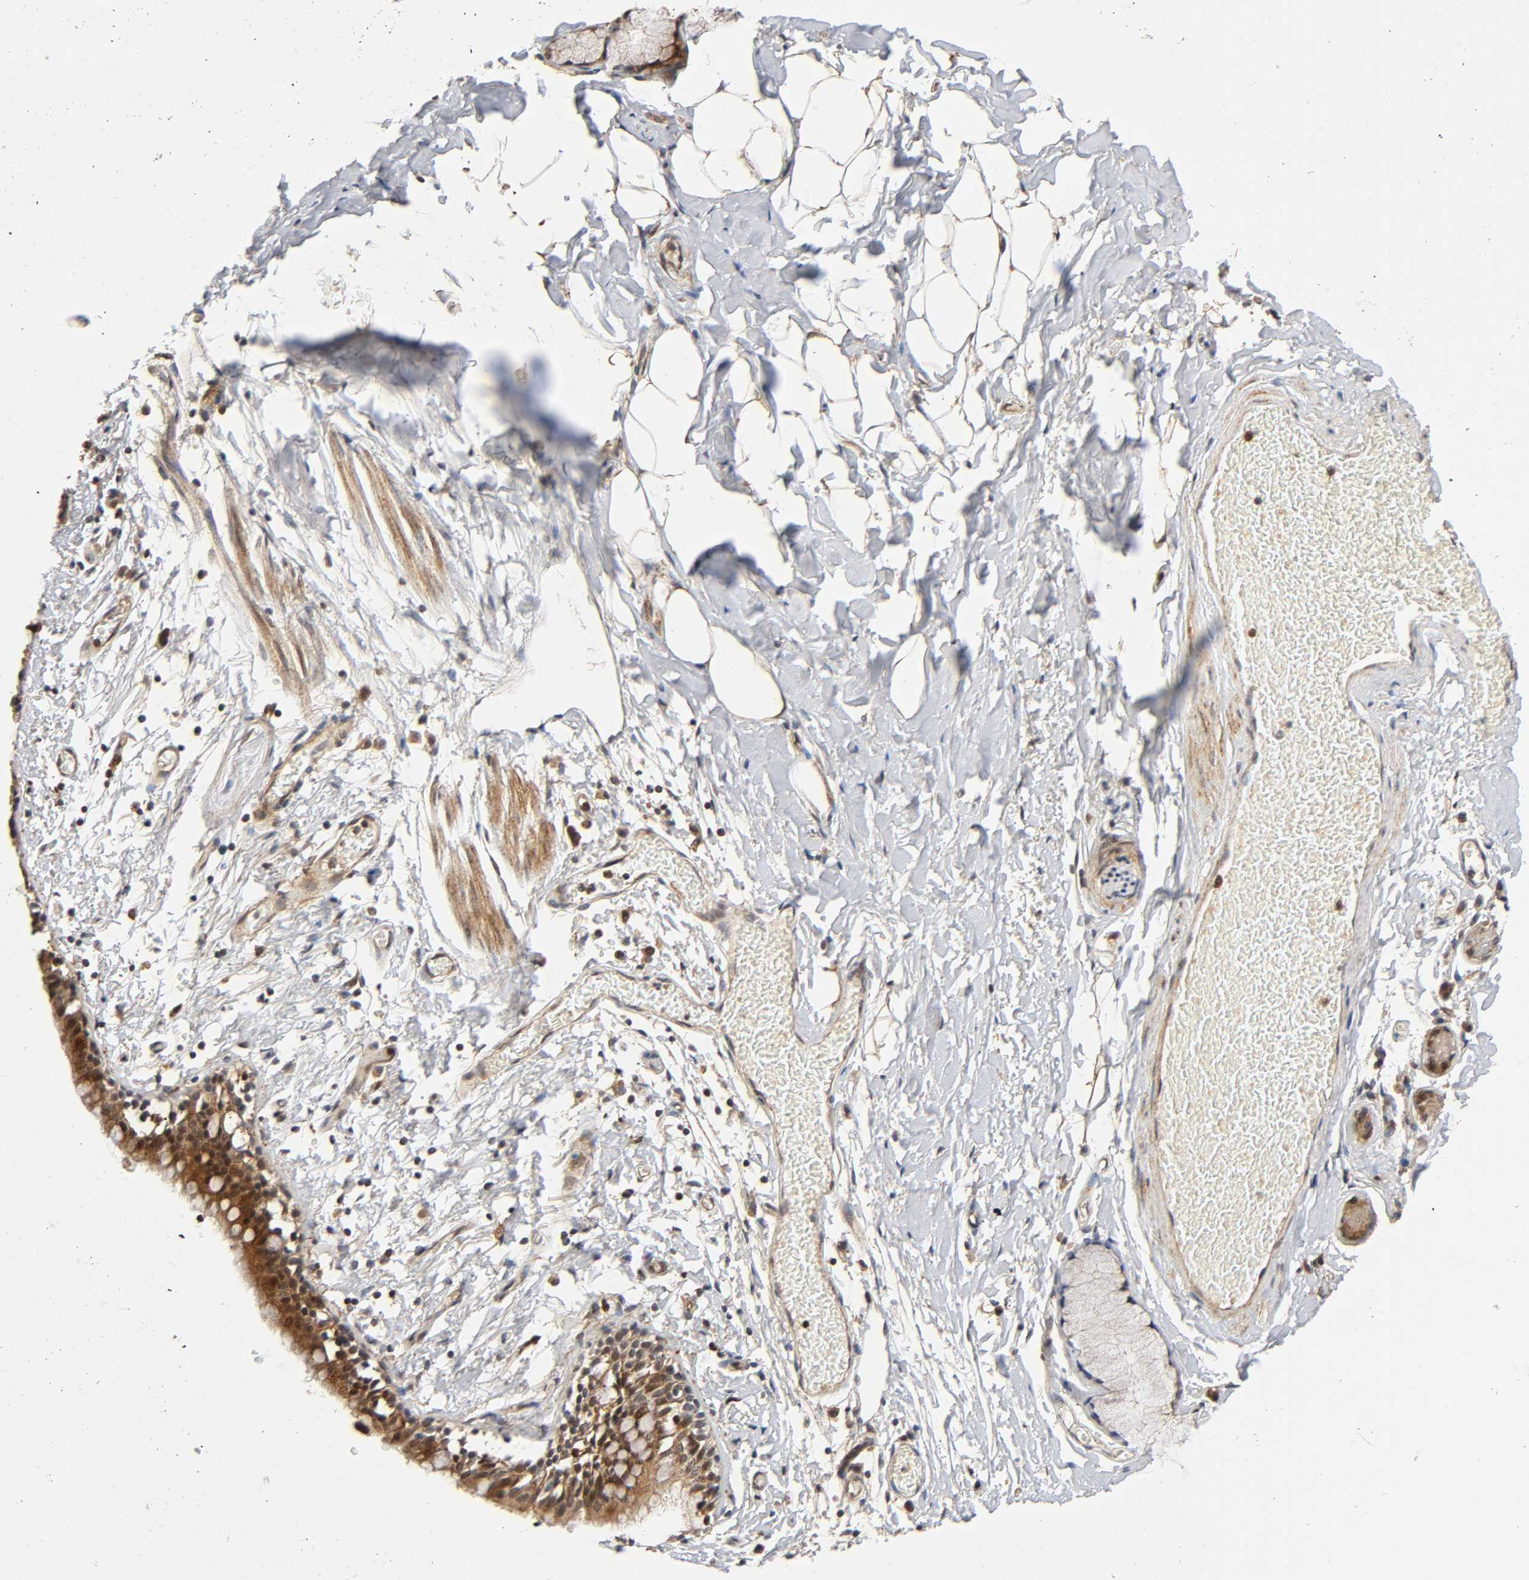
{"staining": {"intensity": "moderate", "quantity": ">75%", "location": "cytoplasmic/membranous"}, "tissue": "bronchus", "cell_type": "Respiratory epithelial cells", "image_type": "normal", "snomed": [{"axis": "morphology", "description": "Normal tissue, NOS"}, {"axis": "topography", "description": "Lymph node of abdomen"}, {"axis": "topography", "description": "Lymph node of pelvis"}], "caption": "DAB immunohistochemical staining of benign bronchus displays moderate cytoplasmic/membranous protein expression in about >75% of respiratory epithelial cells. The staining was performed using DAB to visualize the protein expression in brown, while the nuclei were stained in blue with hematoxylin (Magnification: 20x).", "gene": "CASP9", "patient": {"sex": "female", "age": 65}}